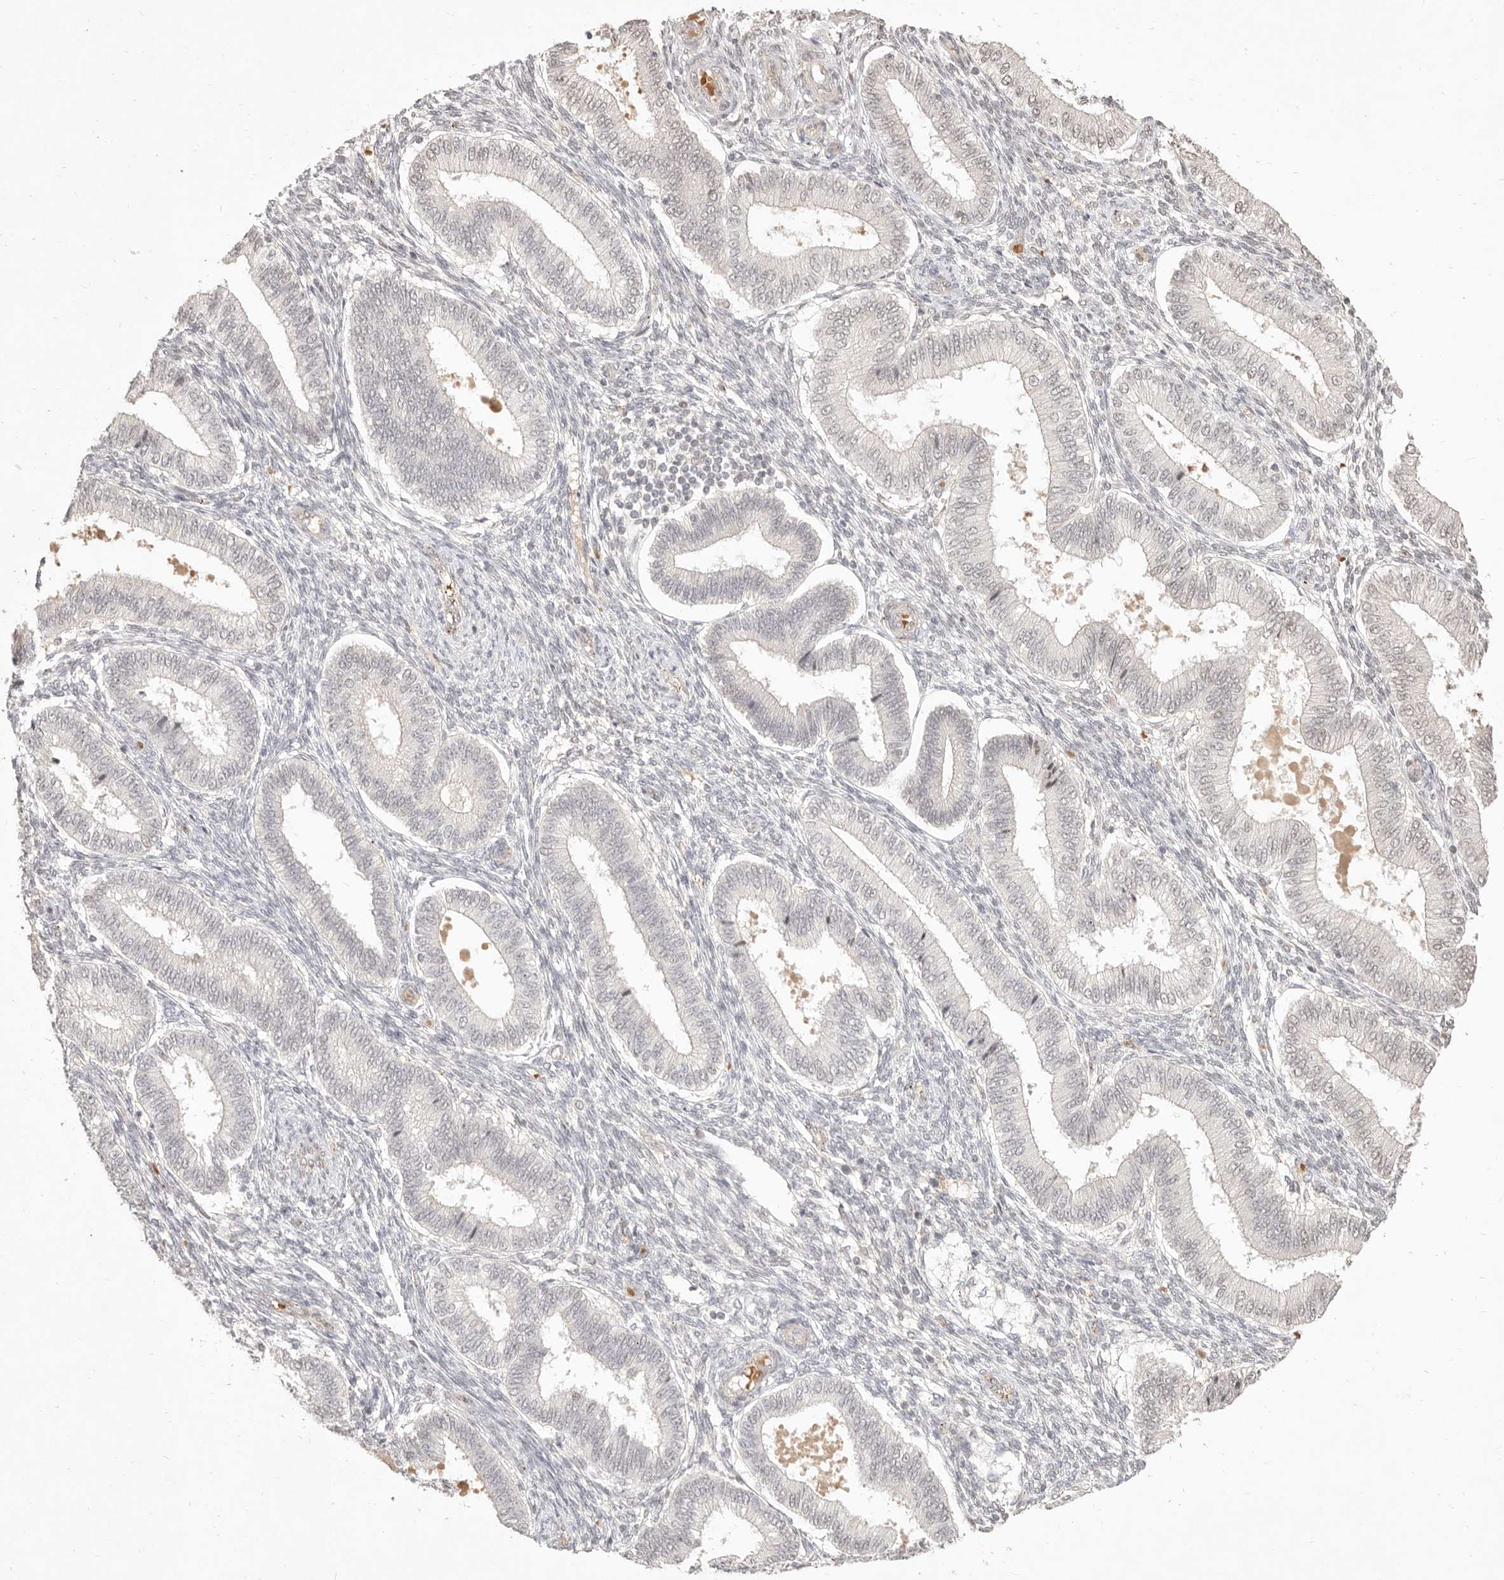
{"staining": {"intensity": "negative", "quantity": "none", "location": "none"}, "tissue": "endometrium", "cell_type": "Cells in endometrial stroma", "image_type": "normal", "snomed": [{"axis": "morphology", "description": "Normal tissue, NOS"}, {"axis": "topography", "description": "Endometrium"}], "caption": "Protein analysis of unremarkable endometrium displays no significant expression in cells in endometrial stroma. (Brightfield microscopy of DAB (3,3'-diaminobenzidine) IHC at high magnification).", "gene": "MEP1A", "patient": {"sex": "female", "age": 39}}